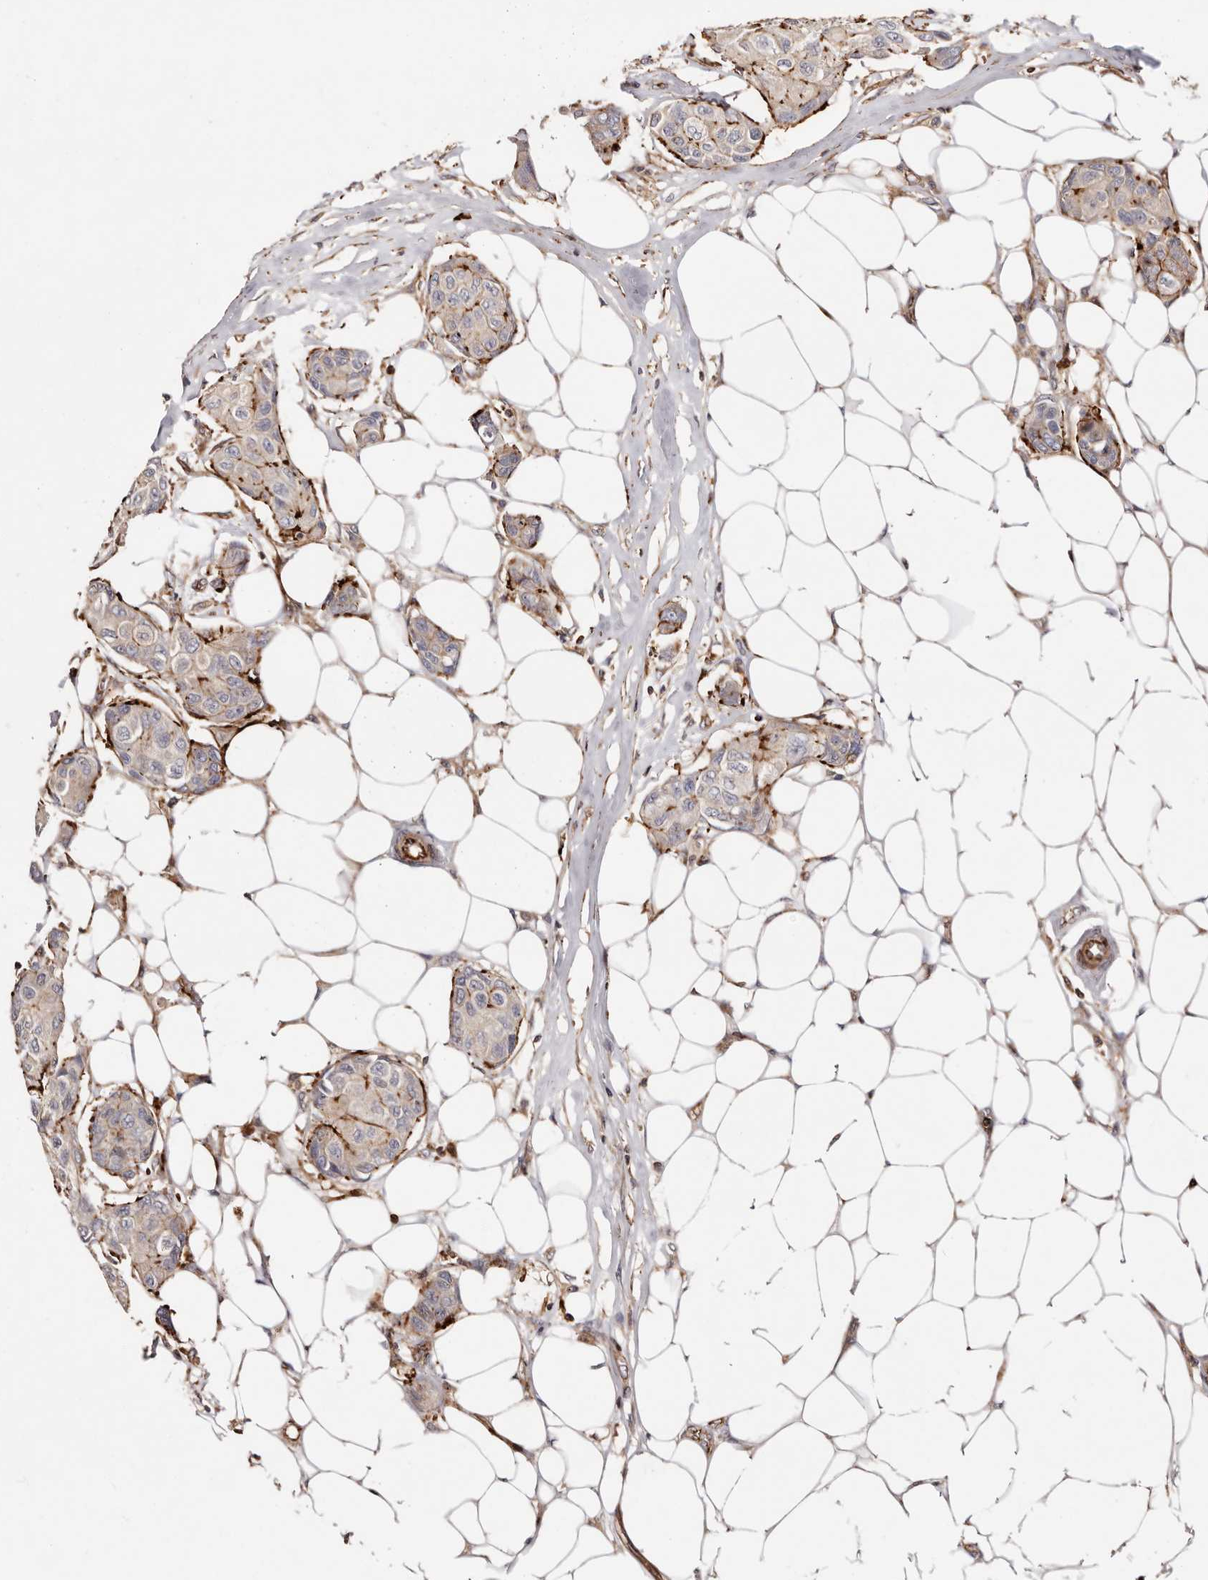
{"staining": {"intensity": "strong", "quantity": "<25%", "location": "cytoplasmic/membranous"}, "tissue": "breast cancer", "cell_type": "Tumor cells", "image_type": "cancer", "snomed": [{"axis": "morphology", "description": "Duct carcinoma"}, {"axis": "topography", "description": "Breast"}], "caption": "Brown immunohistochemical staining in breast invasive ductal carcinoma displays strong cytoplasmic/membranous staining in about <25% of tumor cells. The staining was performed using DAB (3,3'-diaminobenzidine) to visualize the protein expression in brown, while the nuclei were stained in blue with hematoxylin (Magnification: 20x).", "gene": "PTPN22", "patient": {"sex": "female", "age": 80}}